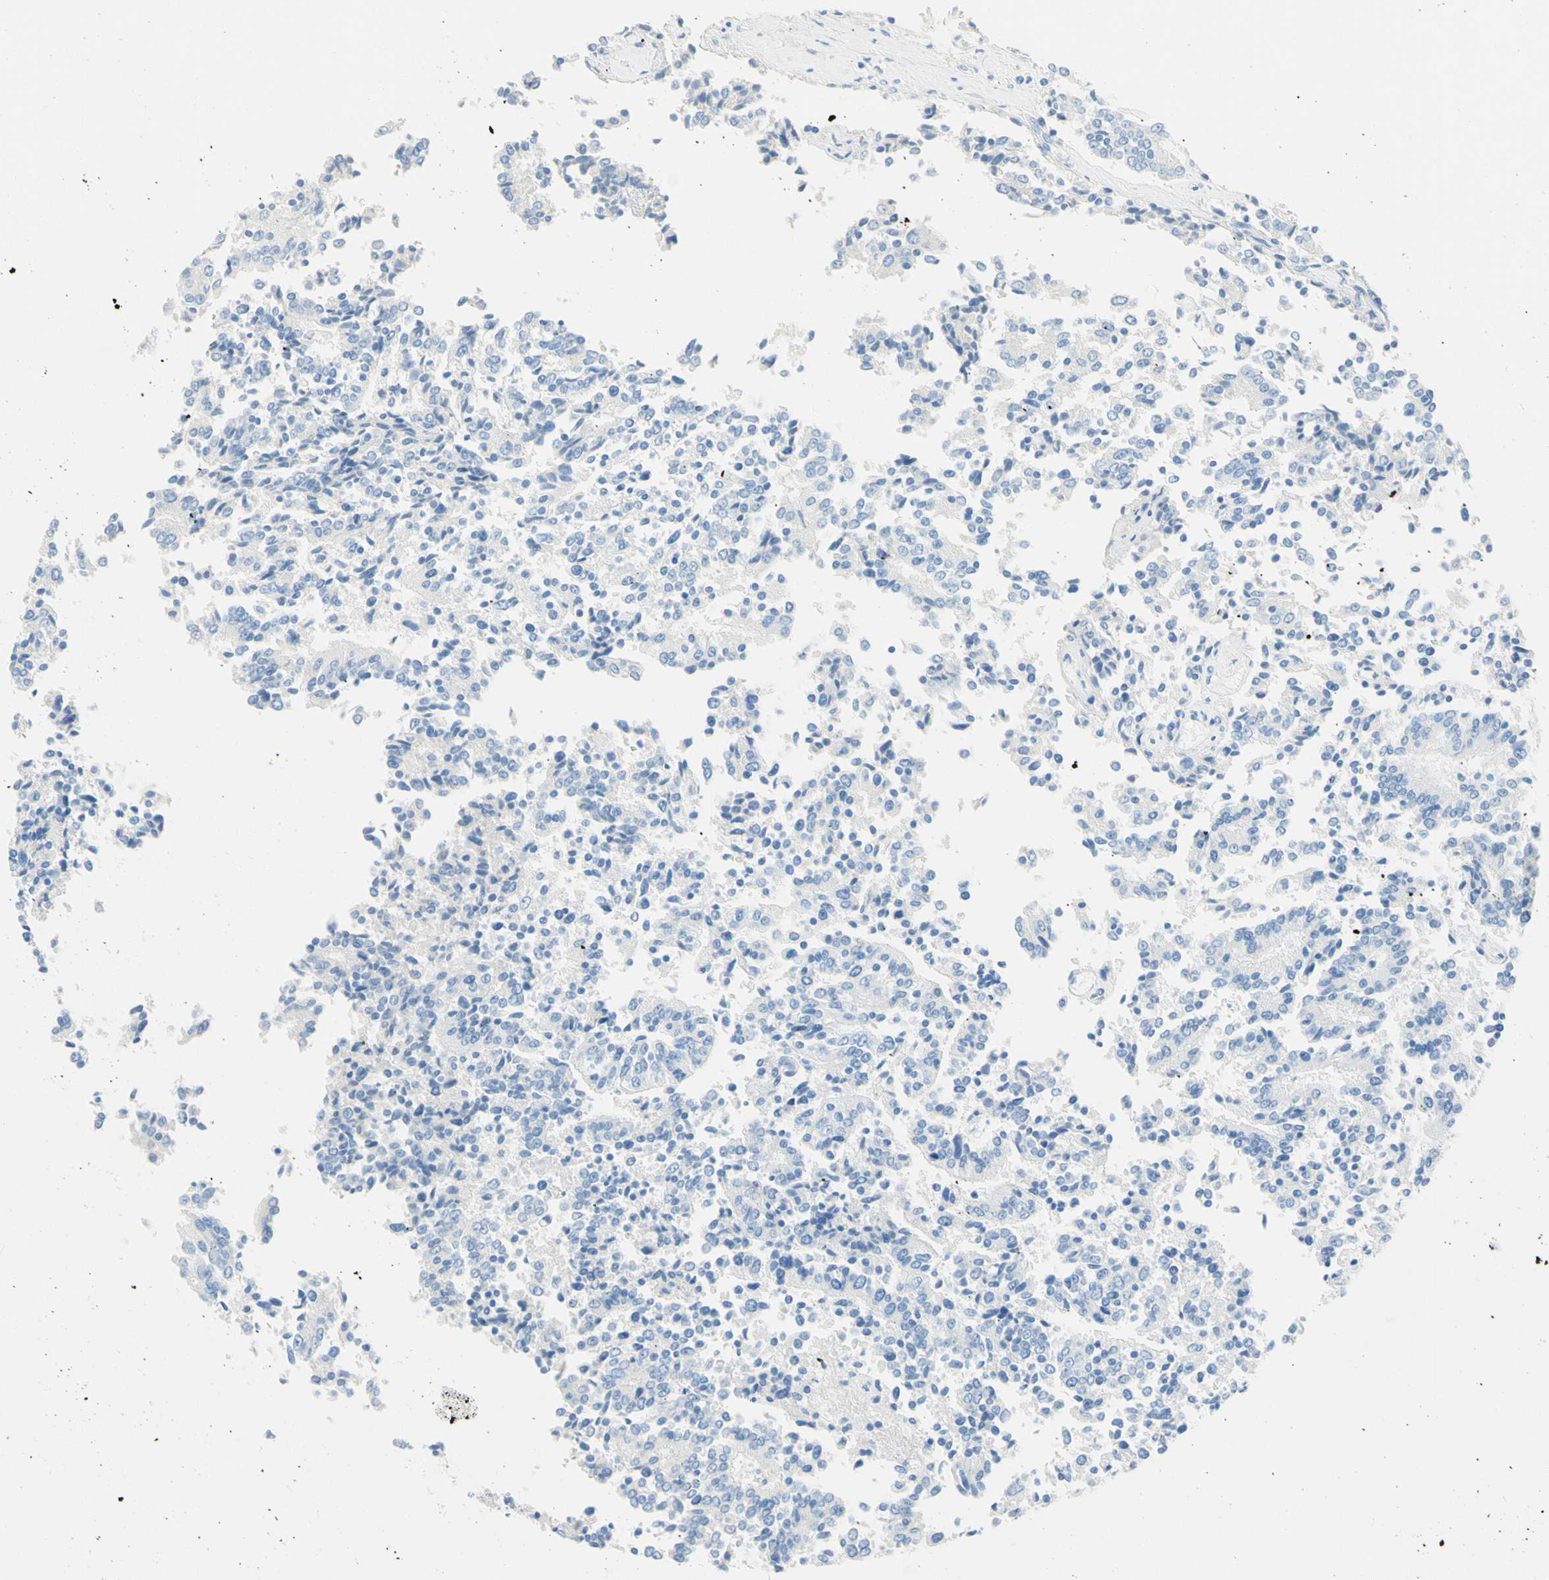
{"staining": {"intensity": "negative", "quantity": "none", "location": "none"}, "tissue": "prostate cancer", "cell_type": "Tumor cells", "image_type": "cancer", "snomed": [{"axis": "morphology", "description": "Normal tissue, NOS"}, {"axis": "morphology", "description": "Adenocarcinoma, High grade"}, {"axis": "topography", "description": "Prostate"}, {"axis": "topography", "description": "Seminal veicle"}], "caption": "An immunohistochemistry image of prostate cancer (high-grade adenocarcinoma) is shown. There is no staining in tumor cells of prostate cancer (high-grade adenocarcinoma). (DAB (3,3'-diaminobenzidine) immunohistochemistry (IHC), high magnification).", "gene": "IL6ST", "patient": {"sex": "male", "age": 55}}